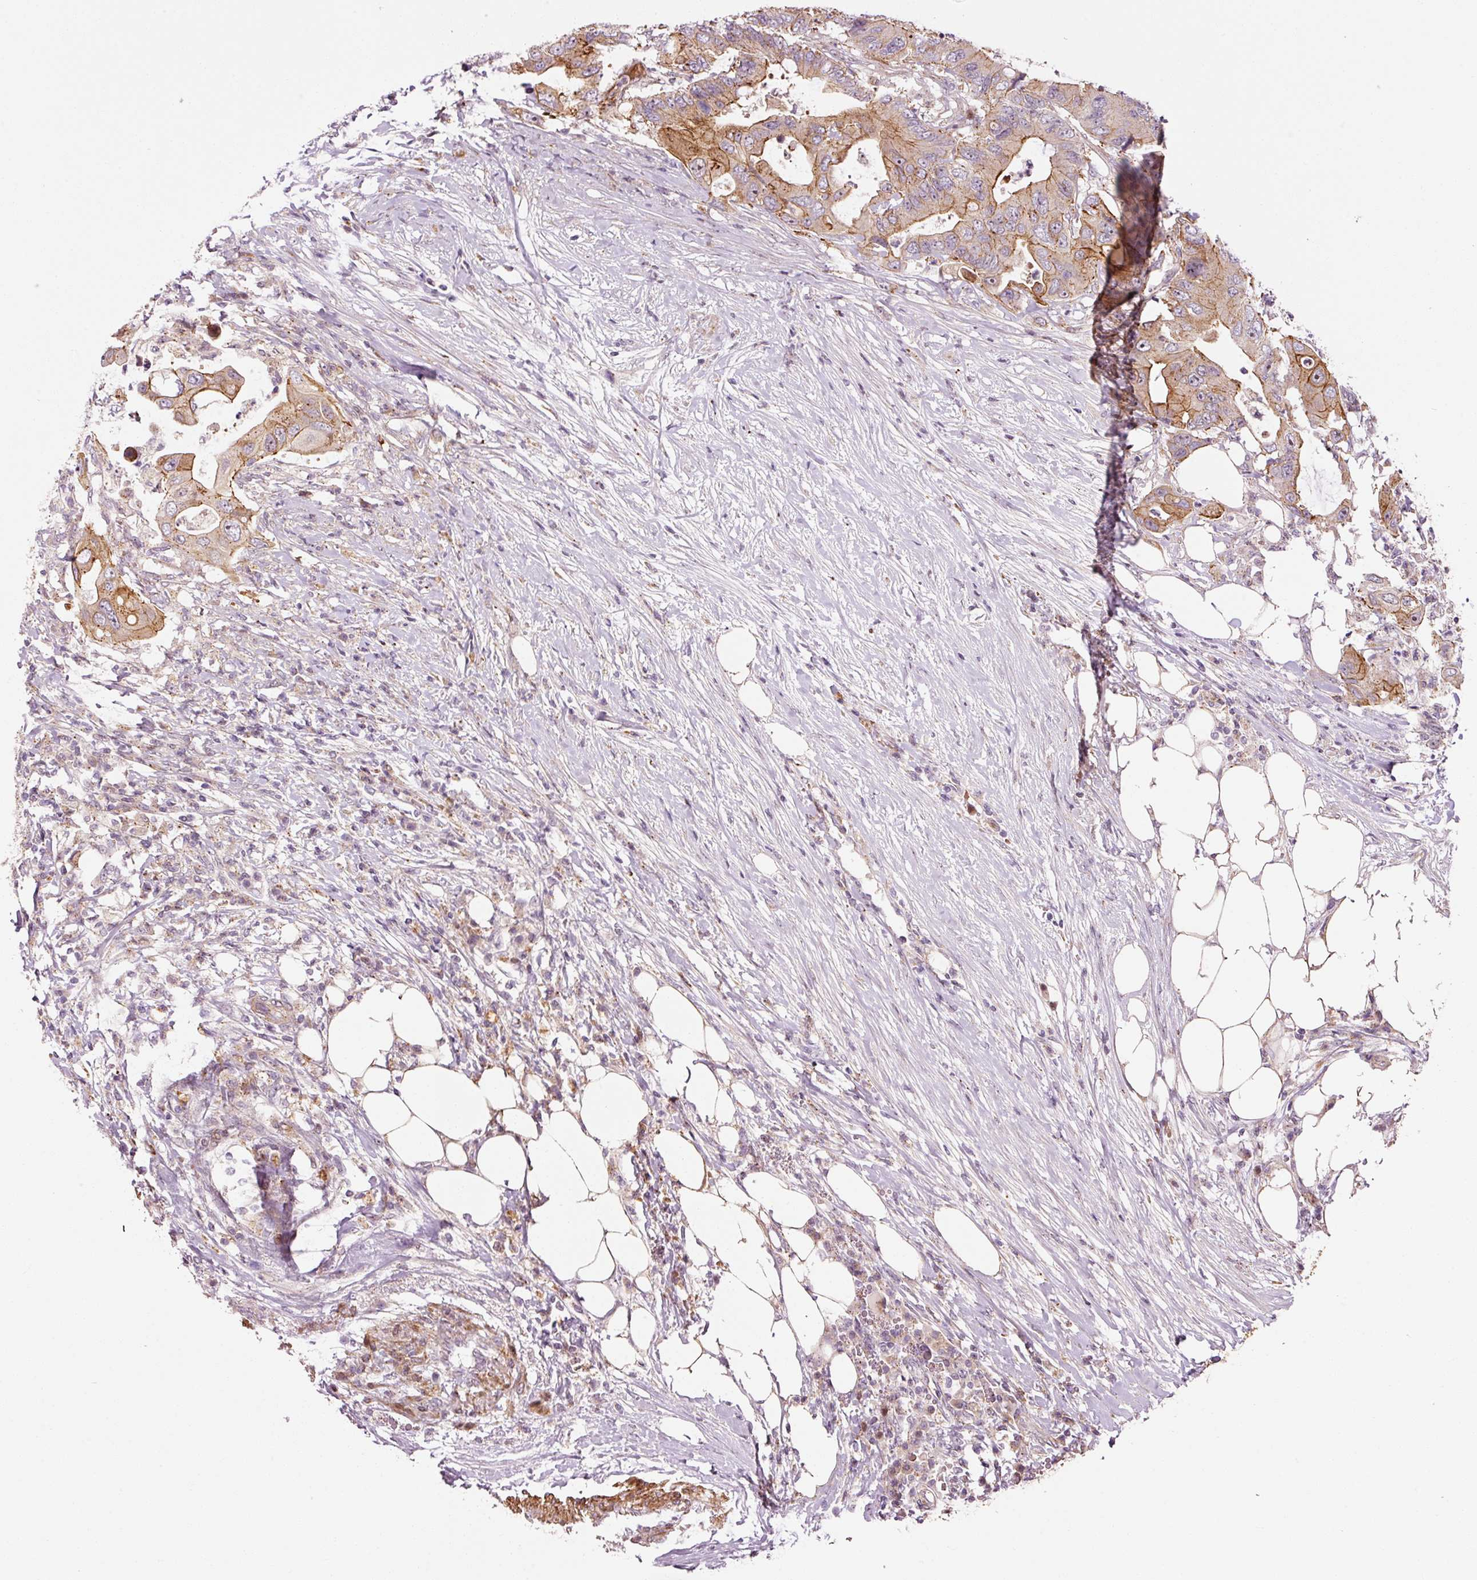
{"staining": {"intensity": "moderate", "quantity": "25%-75%", "location": "cytoplasmic/membranous"}, "tissue": "colorectal cancer", "cell_type": "Tumor cells", "image_type": "cancer", "snomed": [{"axis": "morphology", "description": "Adenocarcinoma, NOS"}, {"axis": "topography", "description": "Colon"}], "caption": "A micrograph showing moderate cytoplasmic/membranous expression in approximately 25%-75% of tumor cells in colorectal cancer (adenocarcinoma), as visualized by brown immunohistochemical staining.", "gene": "ANKRD20A1", "patient": {"sex": "male", "age": 71}}